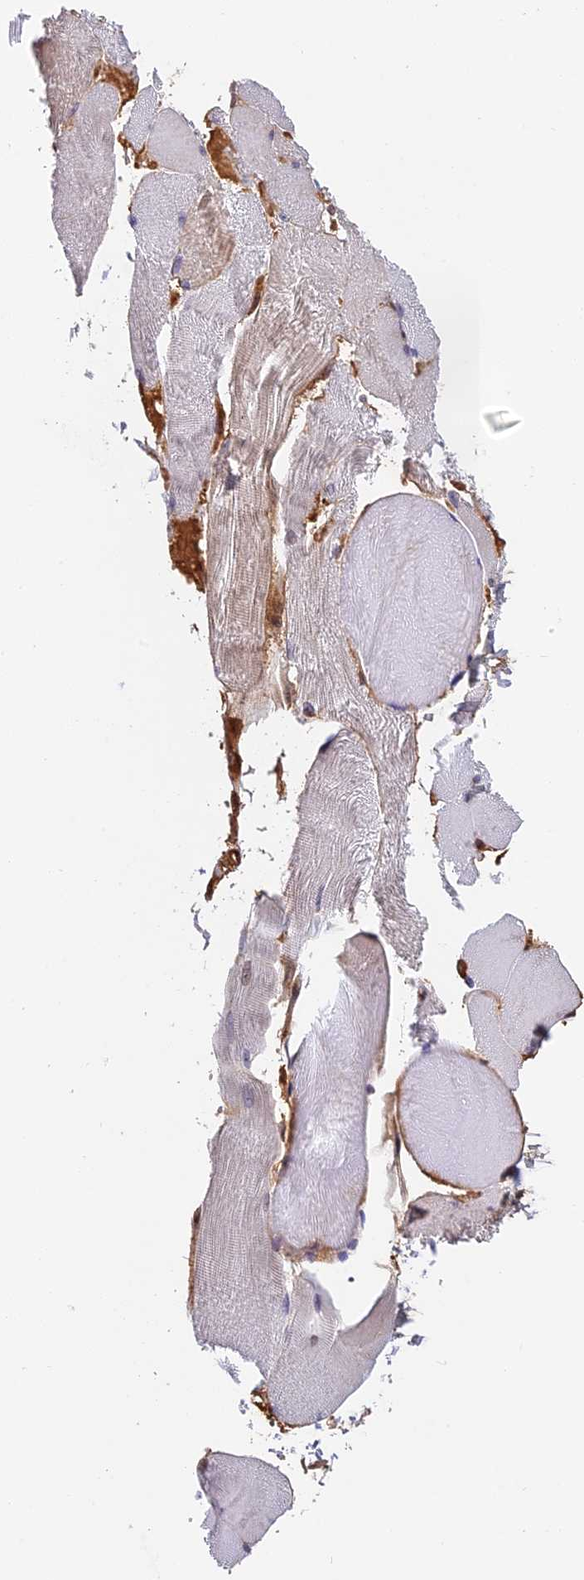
{"staining": {"intensity": "moderate", "quantity": "<25%", "location": "cytoplasmic/membranous"}, "tissue": "skeletal muscle", "cell_type": "Myocytes", "image_type": "normal", "snomed": [{"axis": "morphology", "description": "Normal tissue, NOS"}, {"axis": "topography", "description": "Skin"}, {"axis": "topography", "description": "Skeletal muscle"}], "caption": "Protein staining by immunohistochemistry (IHC) exhibits moderate cytoplasmic/membranous expression in approximately <25% of myocytes in unremarkable skeletal muscle.", "gene": "OSBPL1A", "patient": {"sex": "male", "age": 83}}